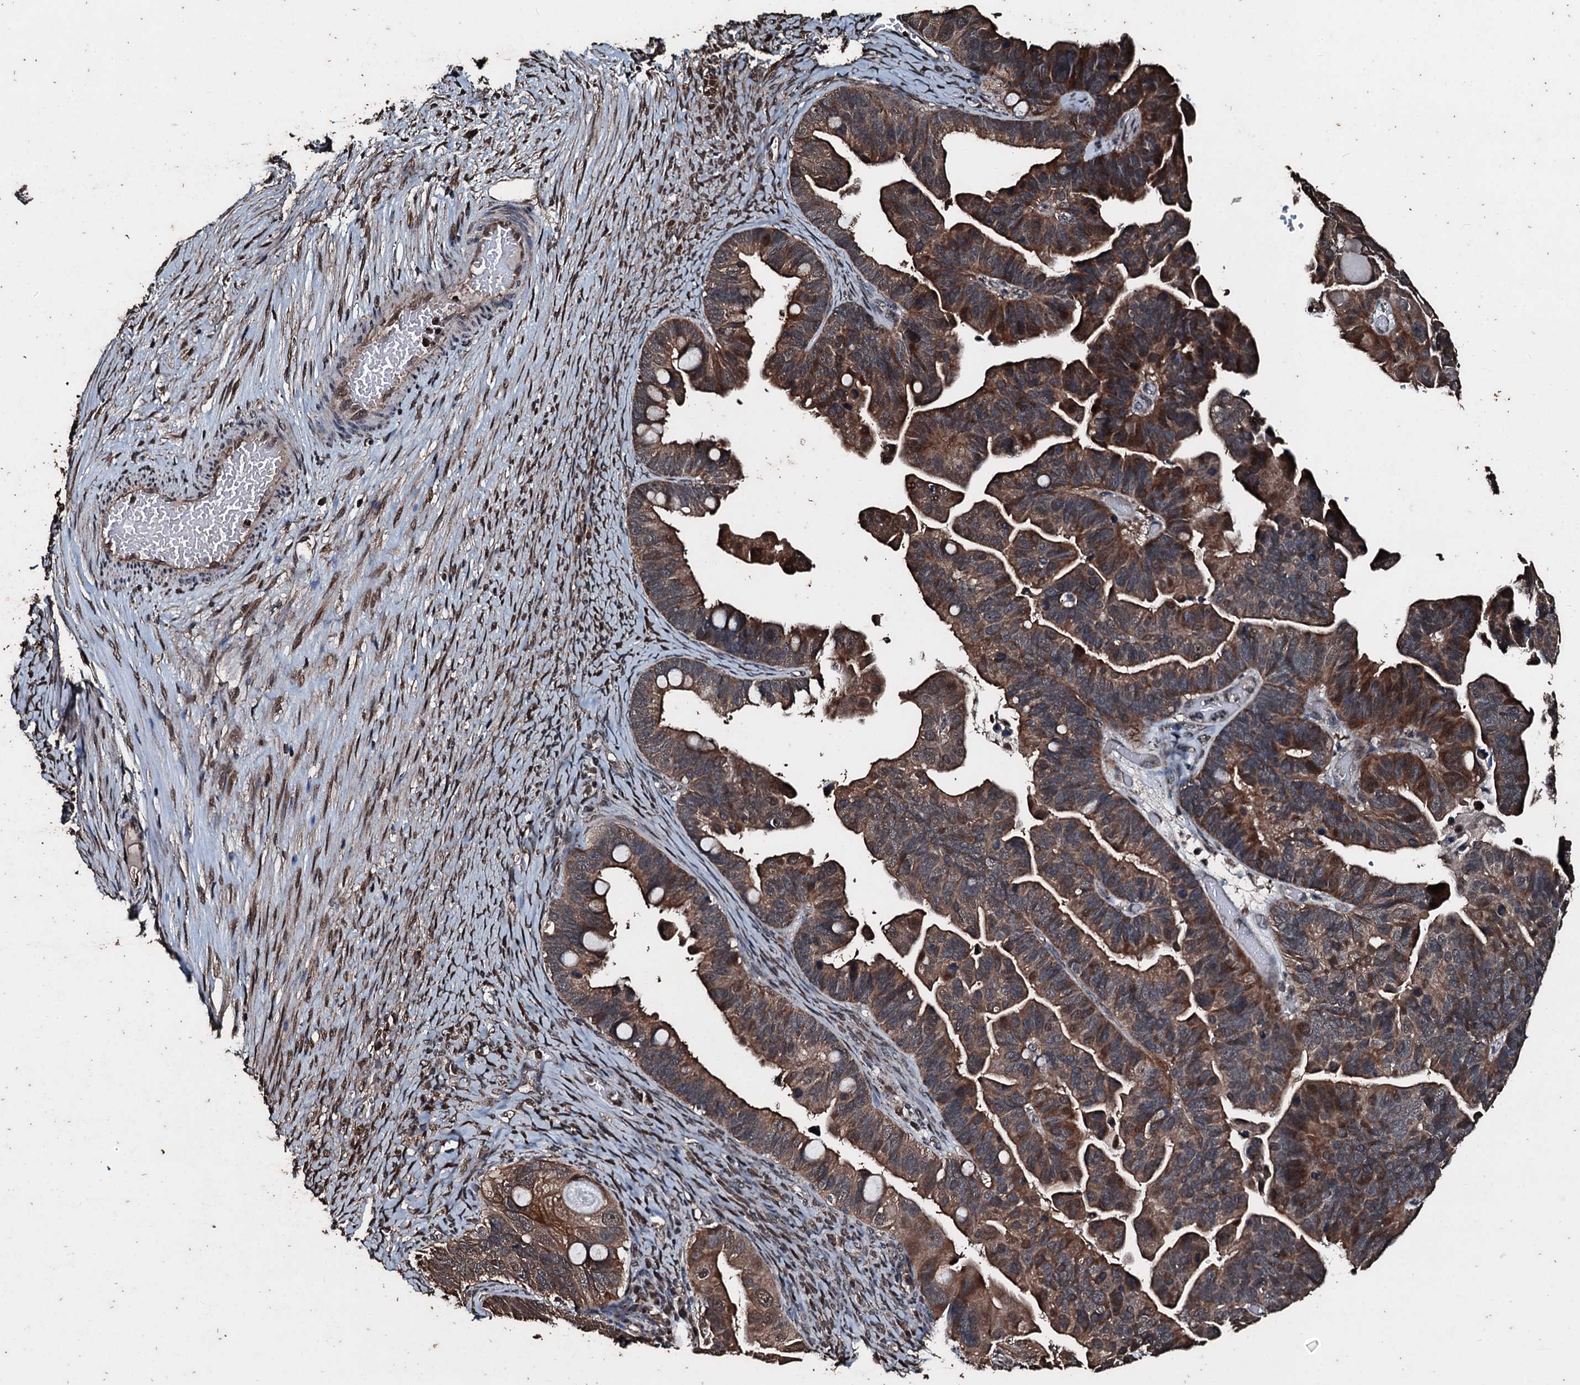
{"staining": {"intensity": "moderate", "quantity": ">75%", "location": "cytoplasmic/membranous"}, "tissue": "ovarian cancer", "cell_type": "Tumor cells", "image_type": "cancer", "snomed": [{"axis": "morphology", "description": "Cystadenocarcinoma, serous, NOS"}, {"axis": "topography", "description": "Ovary"}], "caption": "Immunohistochemistry staining of serous cystadenocarcinoma (ovarian), which exhibits medium levels of moderate cytoplasmic/membranous expression in approximately >75% of tumor cells indicating moderate cytoplasmic/membranous protein staining. The staining was performed using DAB (3,3'-diaminobenzidine) (brown) for protein detection and nuclei were counterstained in hematoxylin (blue).", "gene": "FAAP24", "patient": {"sex": "female", "age": 56}}